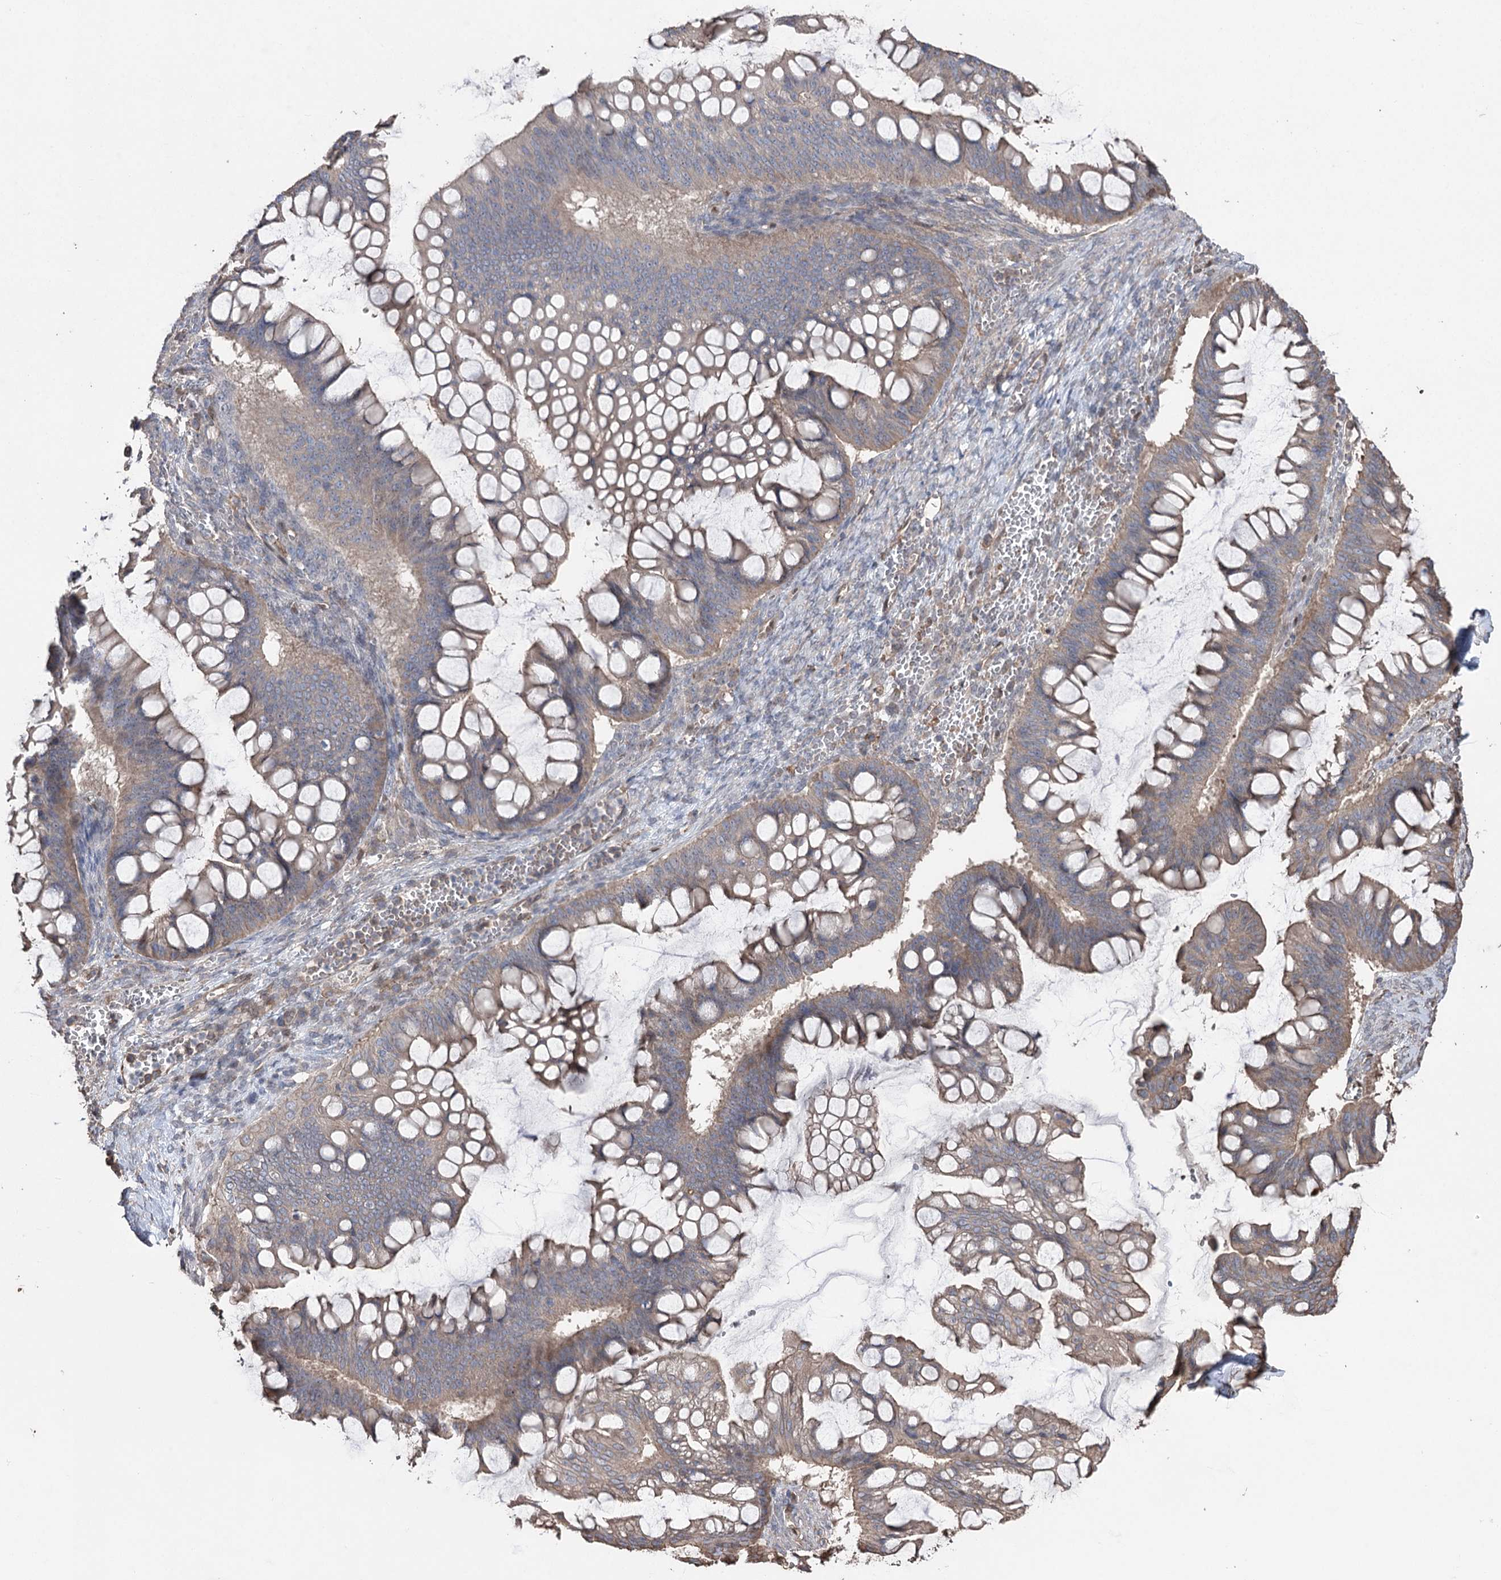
{"staining": {"intensity": "weak", "quantity": "25%-75%", "location": "cytoplasmic/membranous"}, "tissue": "ovarian cancer", "cell_type": "Tumor cells", "image_type": "cancer", "snomed": [{"axis": "morphology", "description": "Cystadenocarcinoma, mucinous, NOS"}, {"axis": "topography", "description": "Ovary"}], "caption": "Human ovarian cancer (mucinous cystadenocarcinoma) stained with a brown dye reveals weak cytoplasmic/membranous positive expression in approximately 25%-75% of tumor cells.", "gene": "FAM13B", "patient": {"sex": "female", "age": 73}}